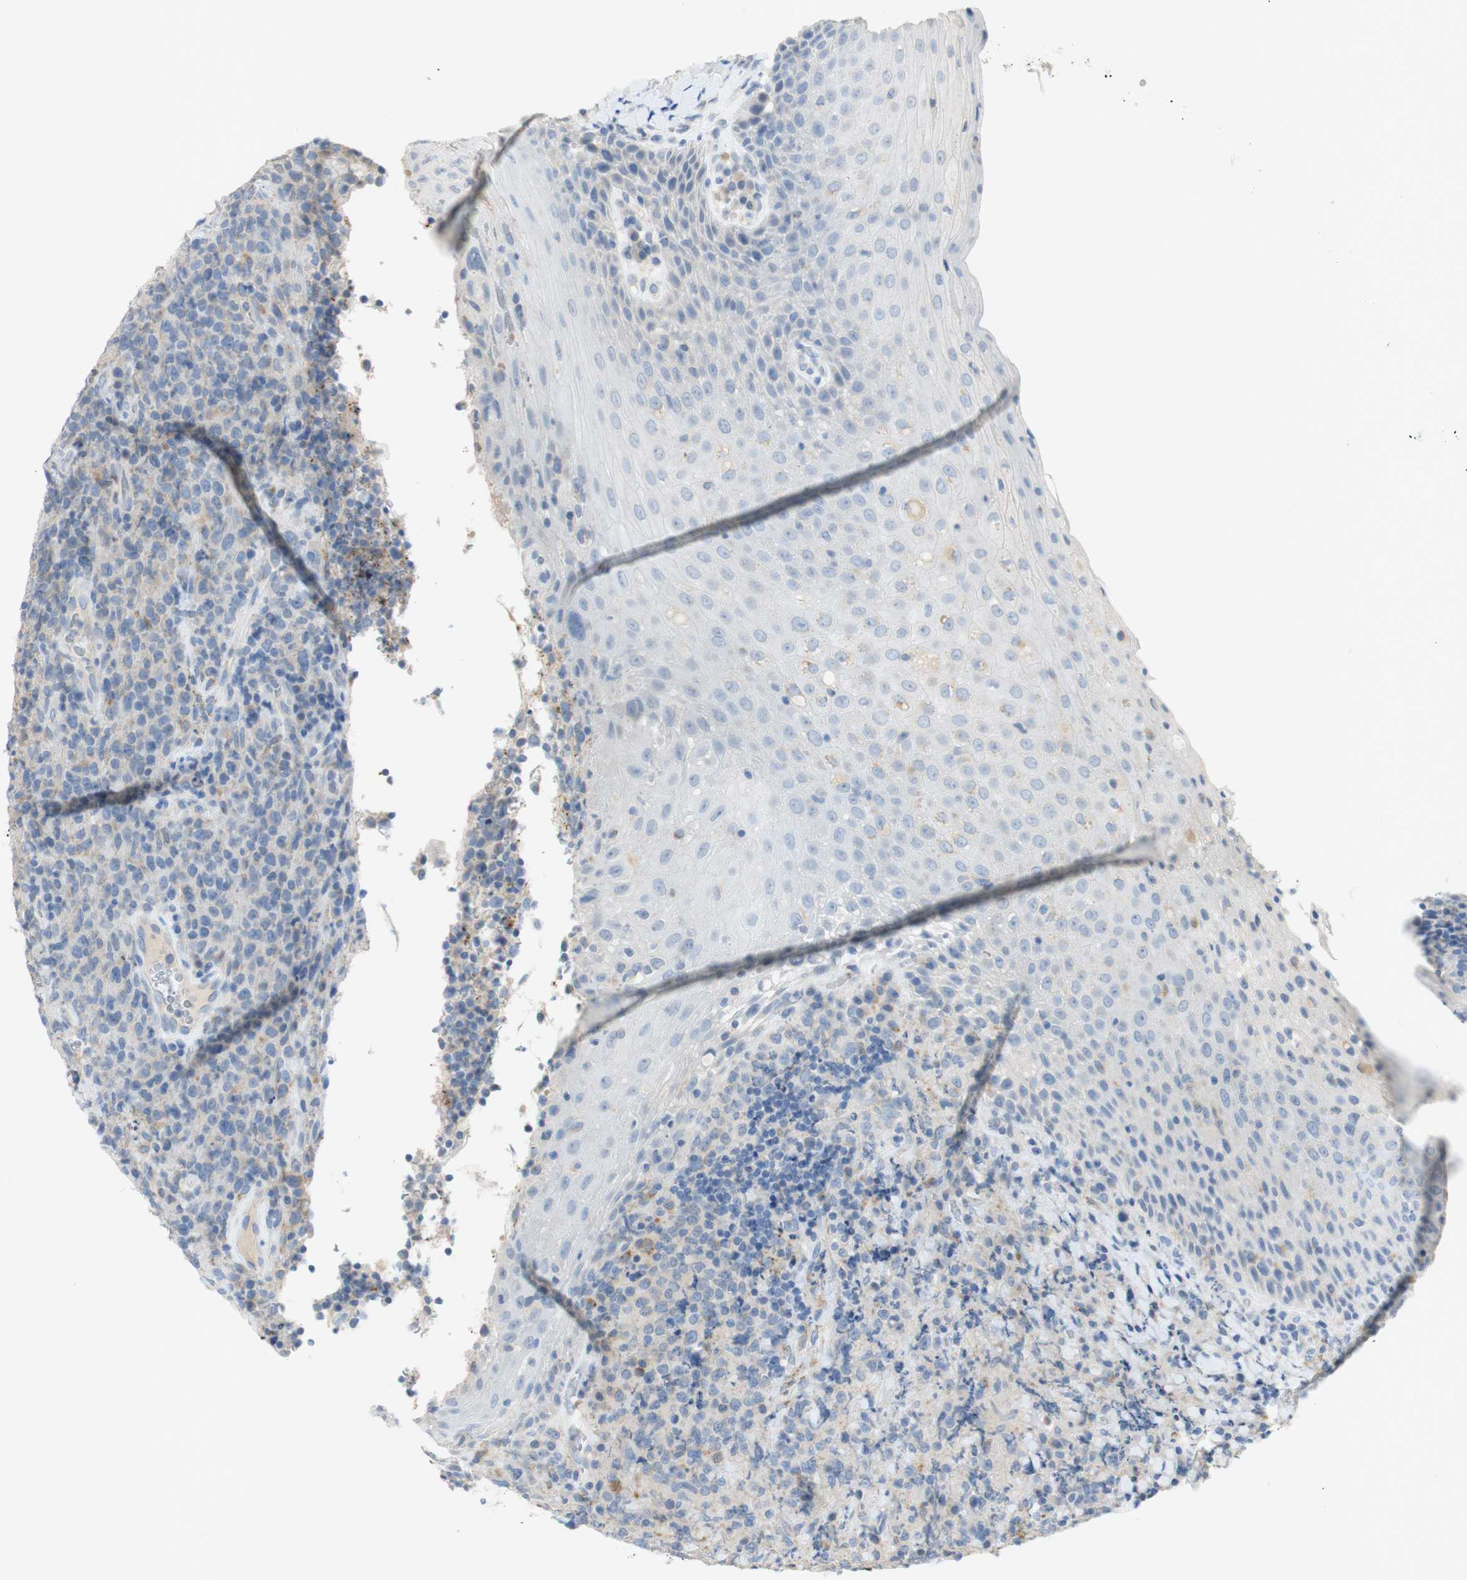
{"staining": {"intensity": "negative", "quantity": "none", "location": "none"}, "tissue": "lymphoma", "cell_type": "Tumor cells", "image_type": "cancer", "snomed": [{"axis": "morphology", "description": "Malignant lymphoma, non-Hodgkin's type, High grade"}, {"axis": "topography", "description": "Tonsil"}], "caption": "Protein analysis of lymphoma displays no significant expression in tumor cells.", "gene": "EPO", "patient": {"sex": "female", "age": 36}}